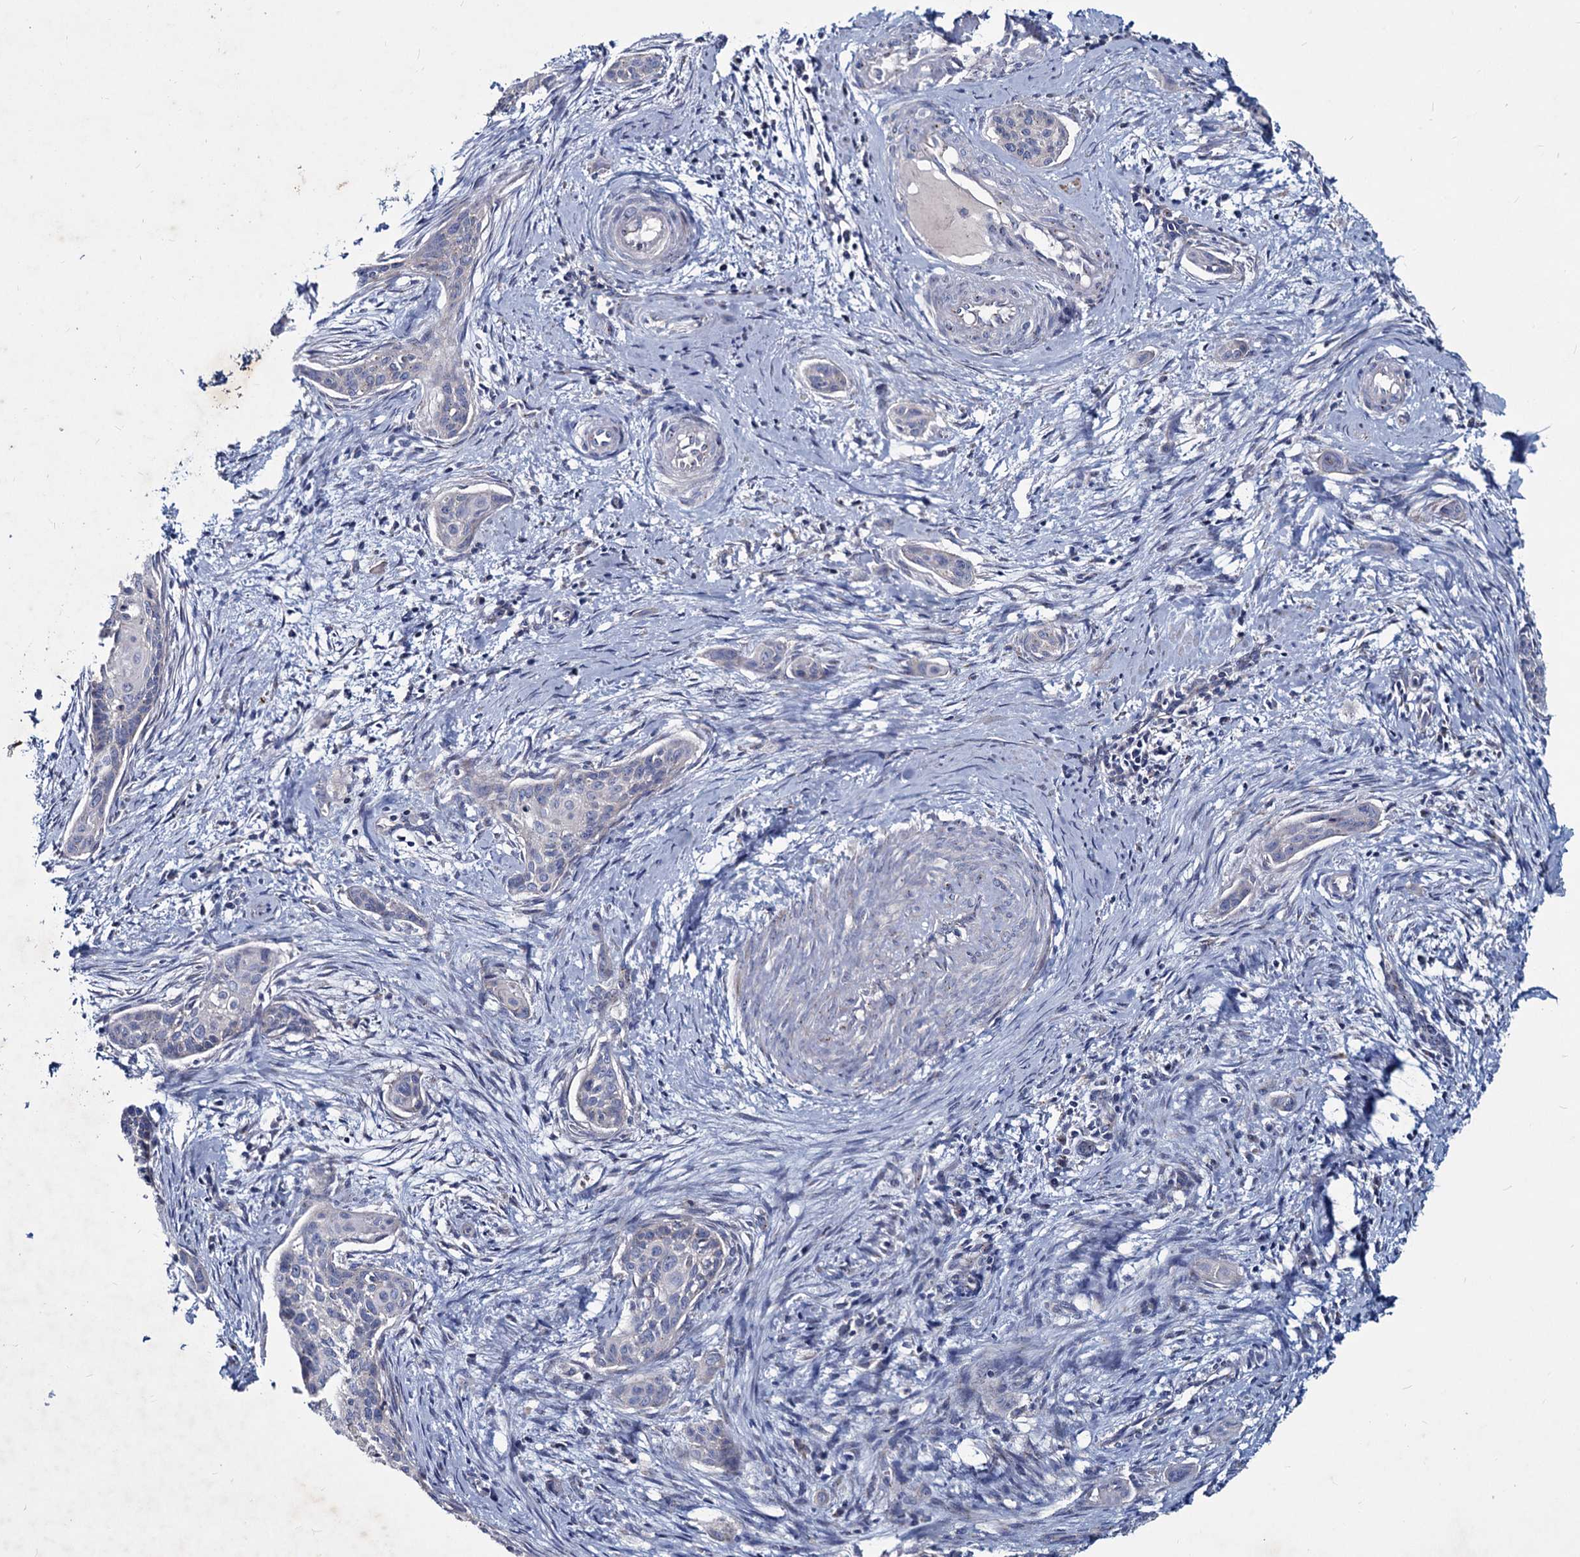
{"staining": {"intensity": "negative", "quantity": "none", "location": "none"}, "tissue": "cervical cancer", "cell_type": "Tumor cells", "image_type": "cancer", "snomed": [{"axis": "morphology", "description": "Squamous cell carcinoma, NOS"}, {"axis": "topography", "description": "Cervix"}], "caption": "DAB immunohistochemical staining of human cervical cancer (squamous cell carcinoma) reveals no significant positivity in tumor cells.", "gene": "AGBL4", "patient": {"sex": "female", "age": 33}}